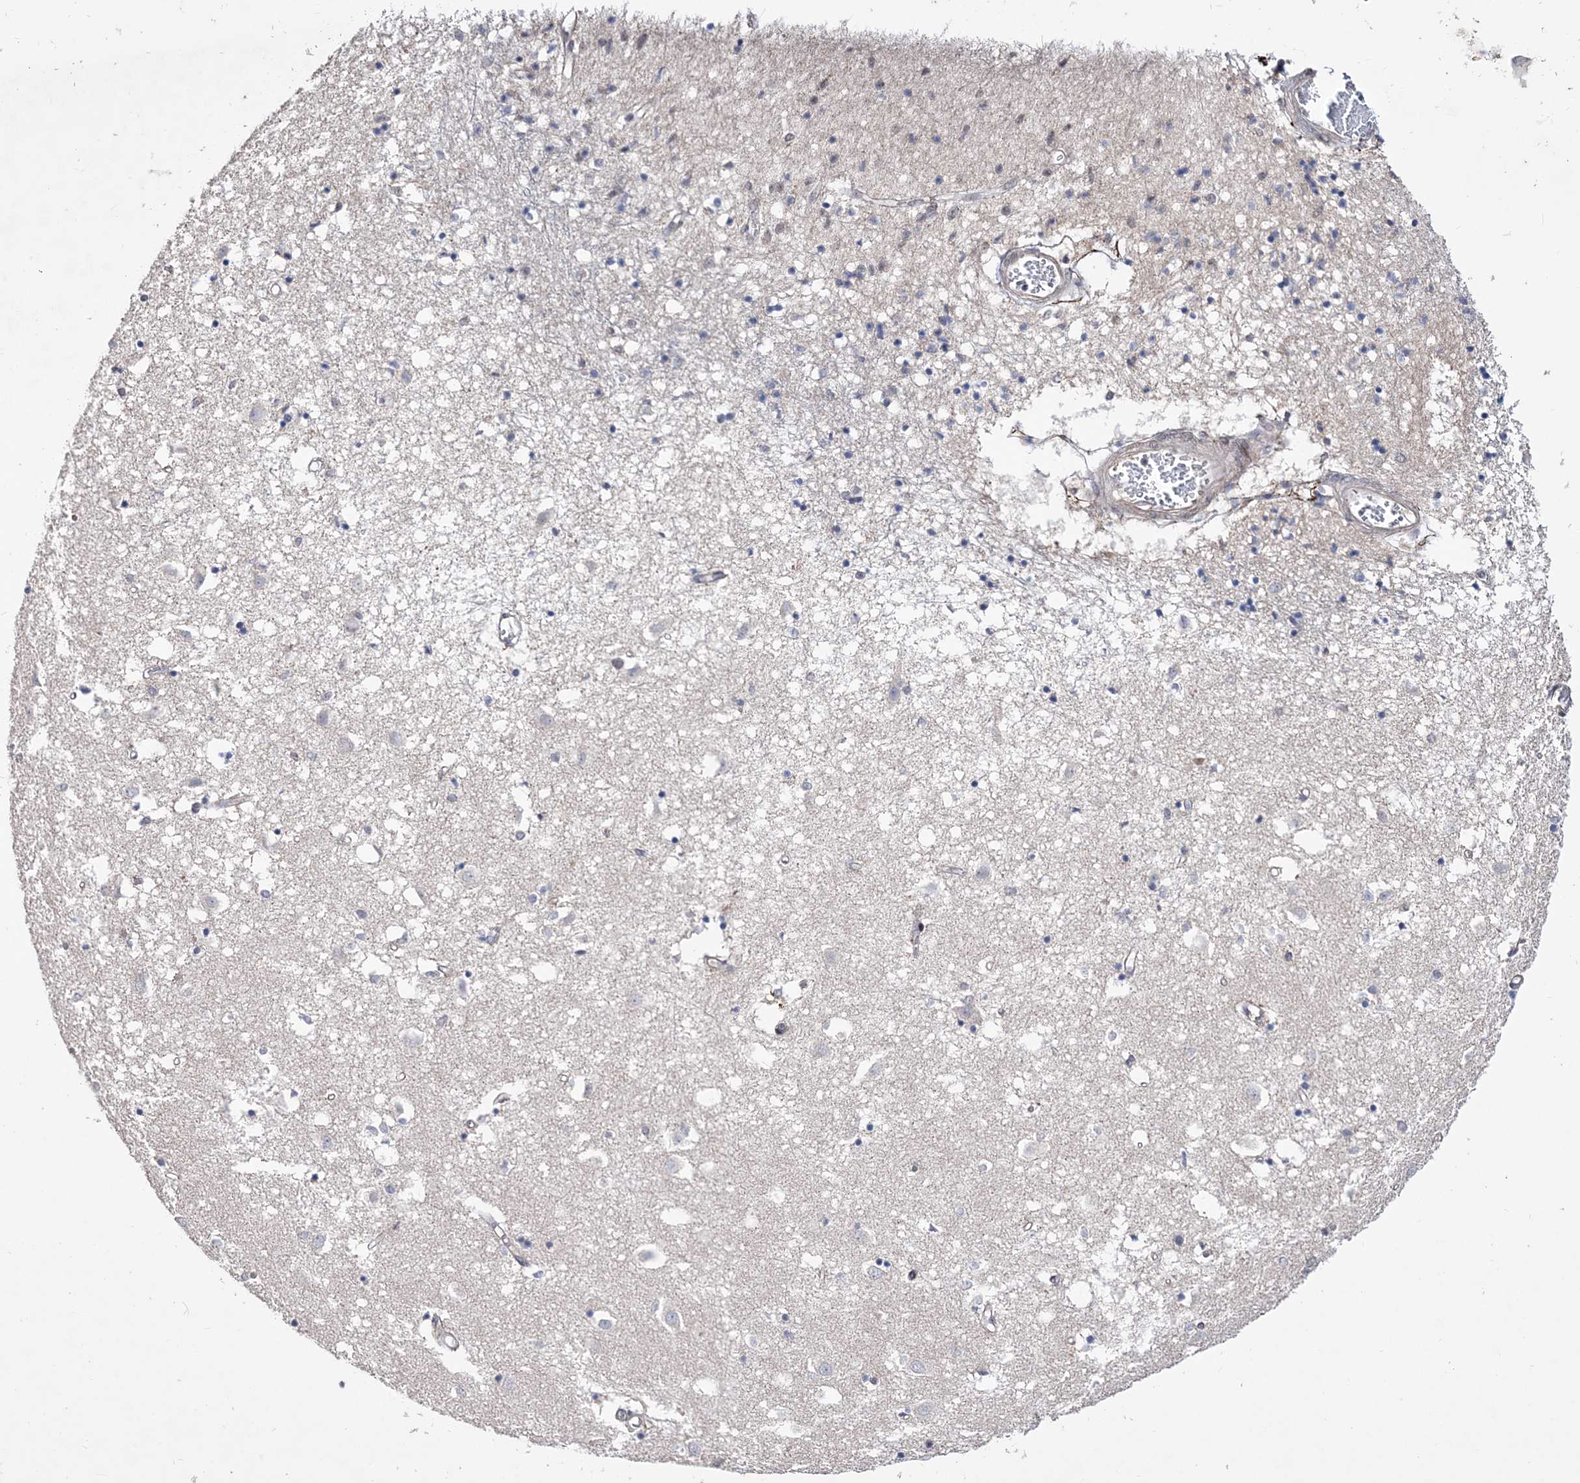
{"staining": {"intensity": "negative", "quantity": "none", "location": "none"}, "tissue": "caudate", "cell_type": "Glial cells", "image_type": "normal", "snomed": [{"axis": "morphology", "description": "Normal tissue, NOS"}, {"axis": "topography", "description": "Lateral ventricle wall"}], "caption": "Glial cells show no significant expression in benign caudate. Brightfield microscopy of immunohistochemistry (IHC) stained with DAB (brown) and hematoxylin (blue), captured at high magnification.", "gene": "BOD1L1", "patient": {"sex": "male", "age": 70}}